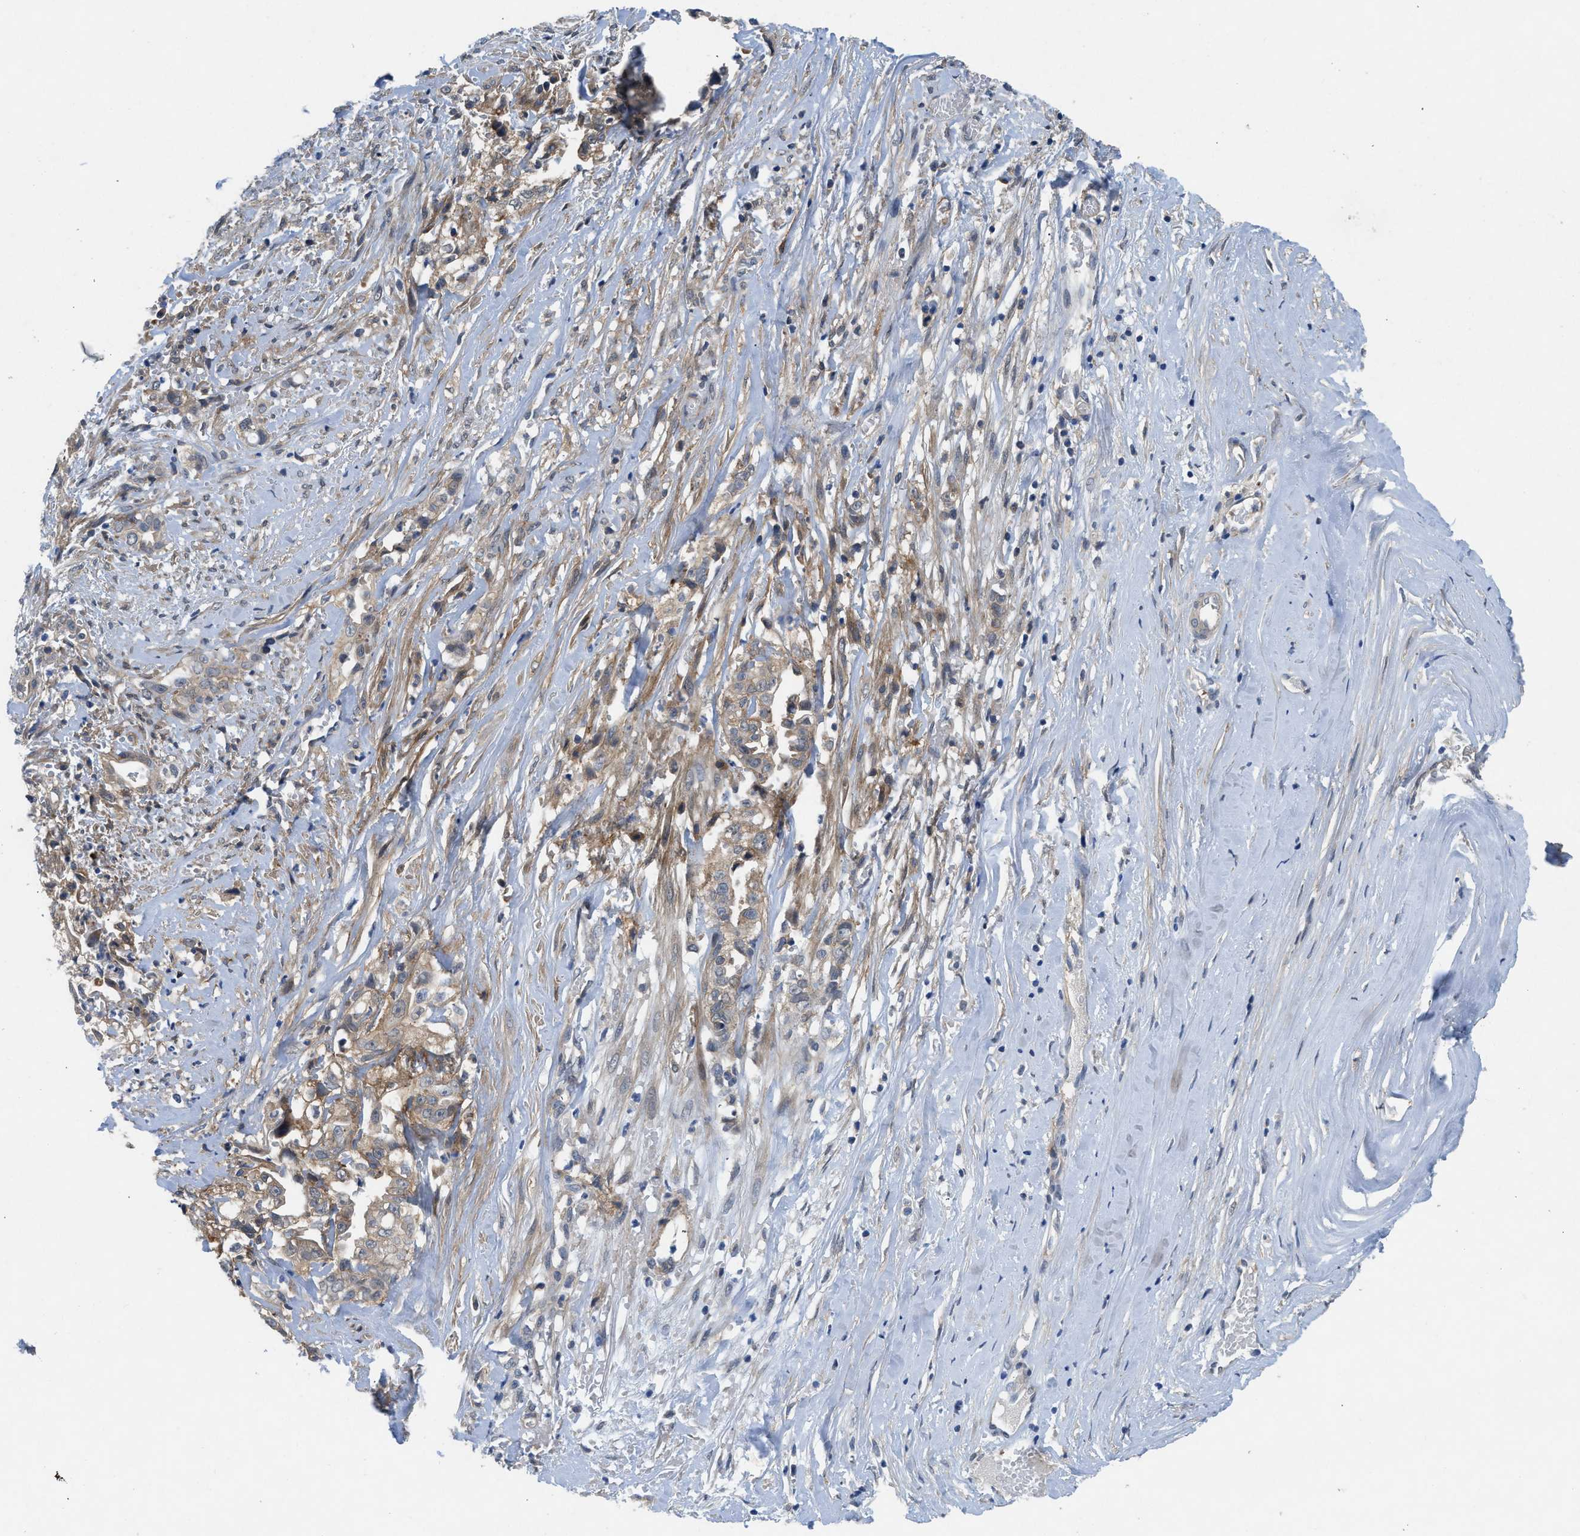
{"staining": {"intensity": "weak", "quantity": "25%-75%", "location": "cytoplasmic/membranous"}, "tissue": "liver cancer", "cell_type": "Tumor cells", "image_type": "cancer", "snomed": [{"axis": "morphology", "description": "Cholangiocarcinoma"}, {"axis": "topography", "description": "Liver"}], "caption": "High-magnification brightfield microscopy of liver cancer (cholangiocarcinoma) stained with DAB (brown) and counterstained with hematoxylin (blue). tumor cells exhibit weak cytoplasmic/membranous positivity is identified in about25%-75% of cells.", "gene": "PANX1", "patient": {"sex": "female", "age": 70}}